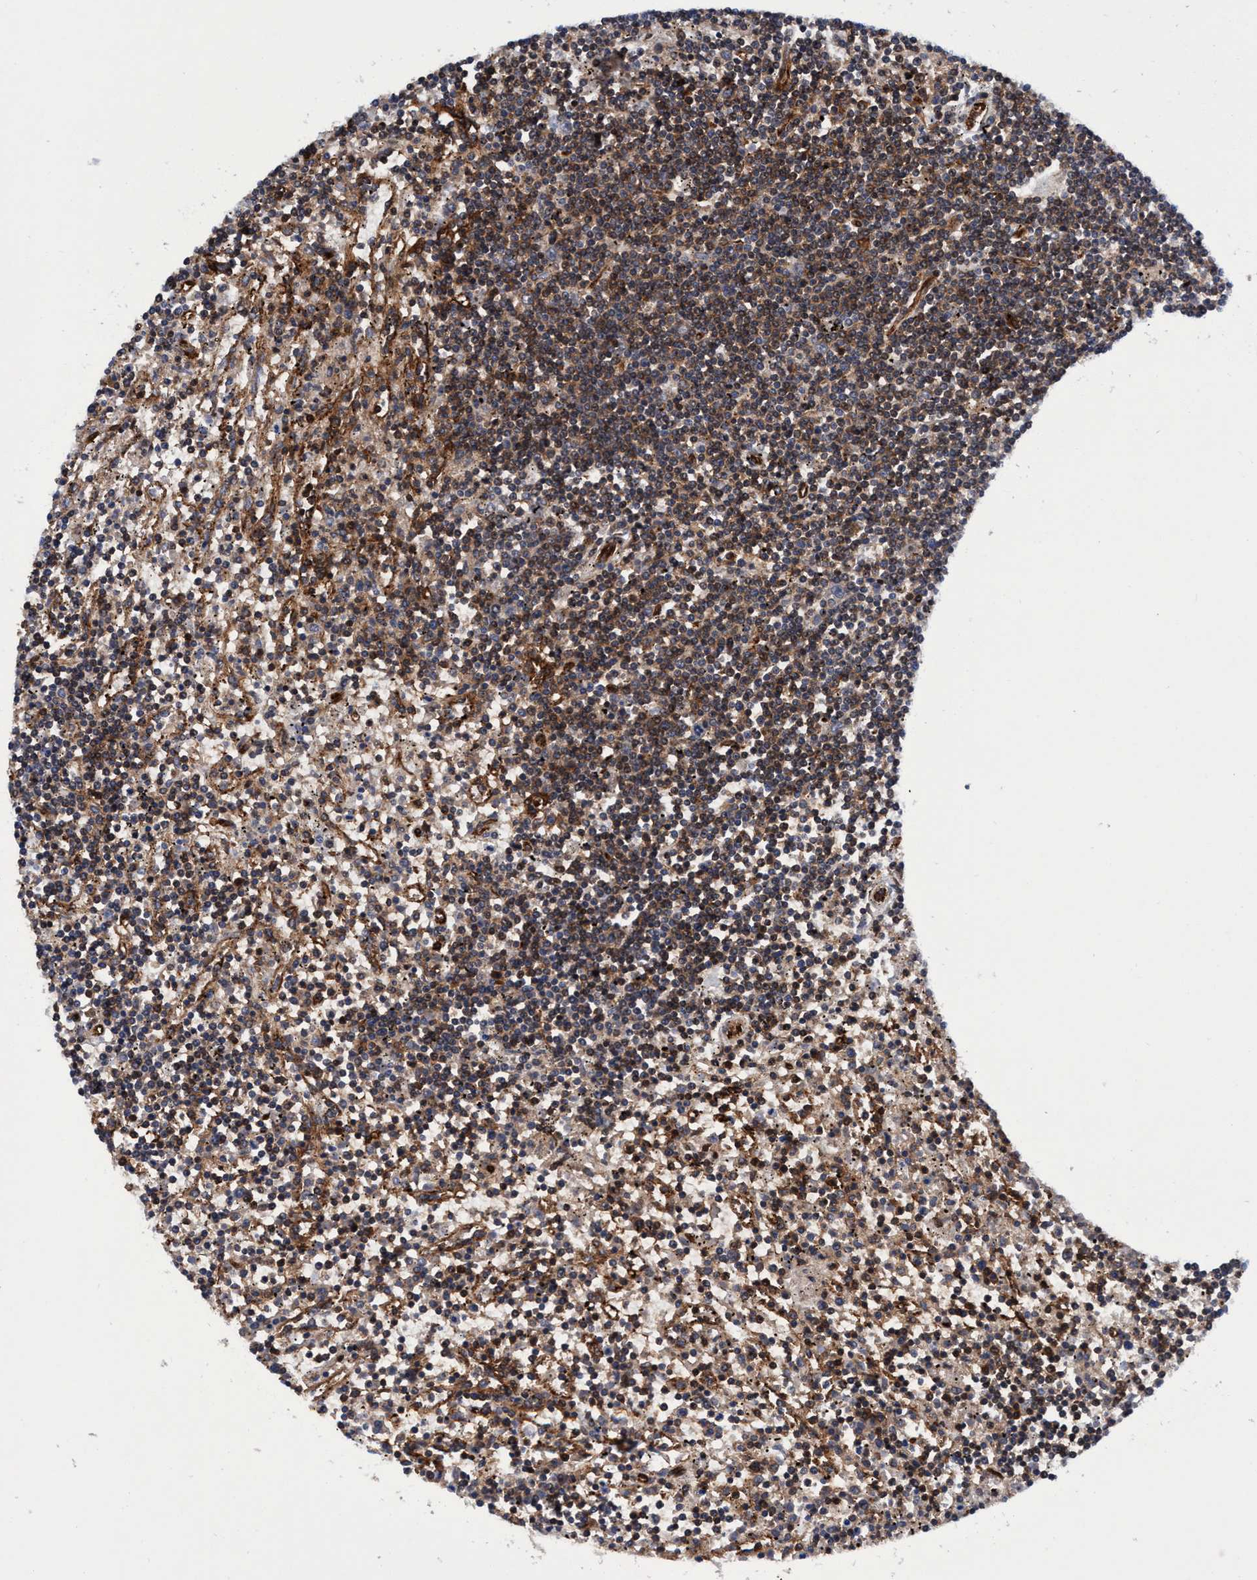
{"staining": {"intensity": "moderate", "quantity": ">75%", "location": "cytoplasmic/membranous"}, "tissue": "lymphoma", "cell_type": "Tumor cells", "image_type": "cancer", "snomed": [{"axis": "morphology", "description": "Malignant lymphoma, non-Hodgkin's type, Low grade"}, {"axis": "topography", "description": "Spleen"}], "caption": "Malignant lymphoma, non-Hodgkin's type (low-grade) stained with a protein marker displays moderate staining in tumor cells.", "gene": "MCM3AP", "patient": {"sex": "male", "age": 76}}